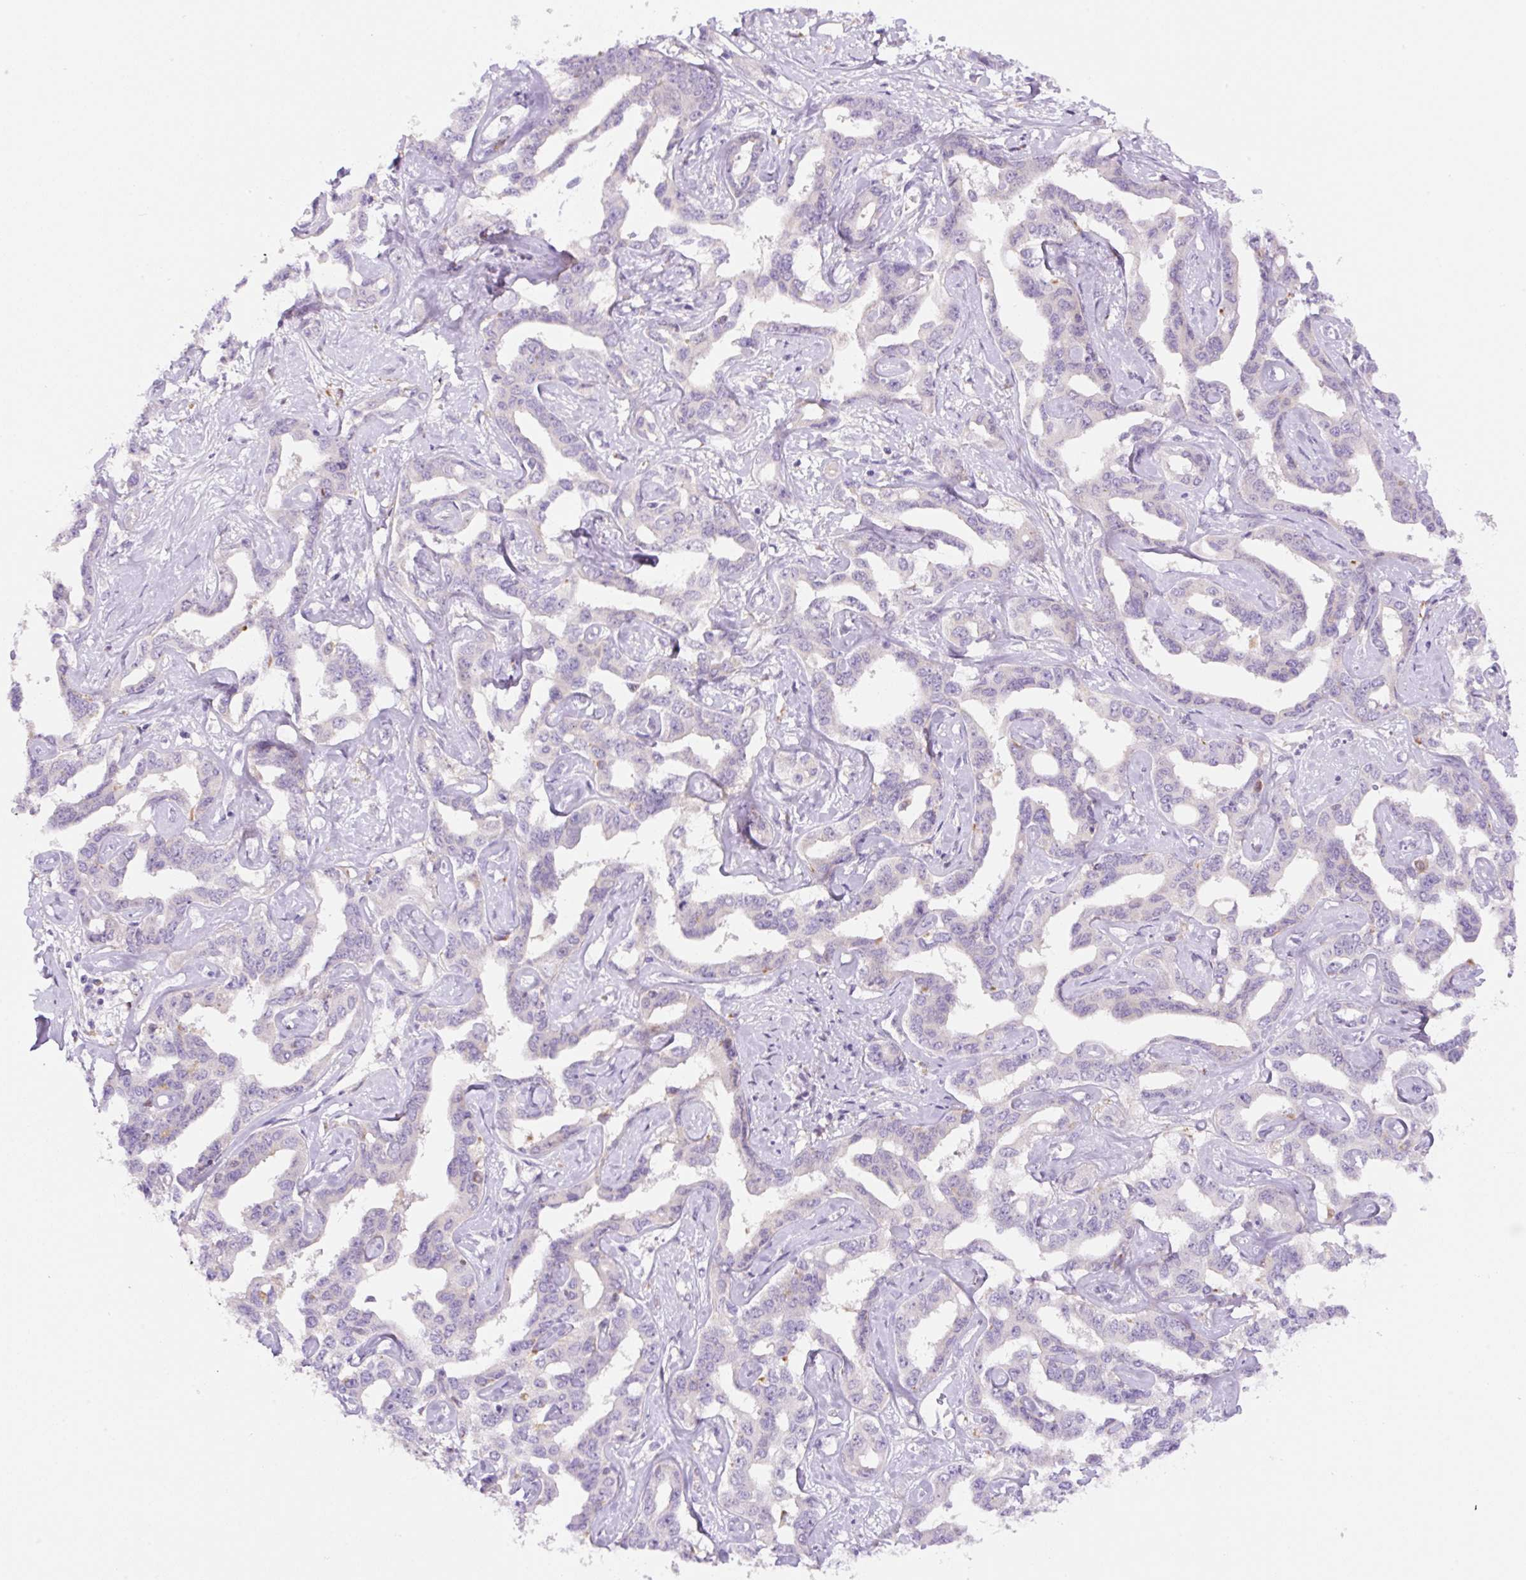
{"staining": {"intensity": "negative", "quantity": "none", "location": "none"}, "tissue": "liver cancer", "cell_type": "Tumor cells", "image_type": "cancer", "snomed": [{"axis": "morphology", "description": "Cholangiocarcinoma"}, {"axis": "topography", "description": "Liver"}], "caption": "Immunohistochemistry image of neoplastic tissue: human liver cholangiocarcinoma stained with DAB (3,3'-diaminobenzidine) exhibits no significant protein staining in tumor cells.", "gene": "CEBPZOS", "patient": {"sex": "male", "age": 59}}